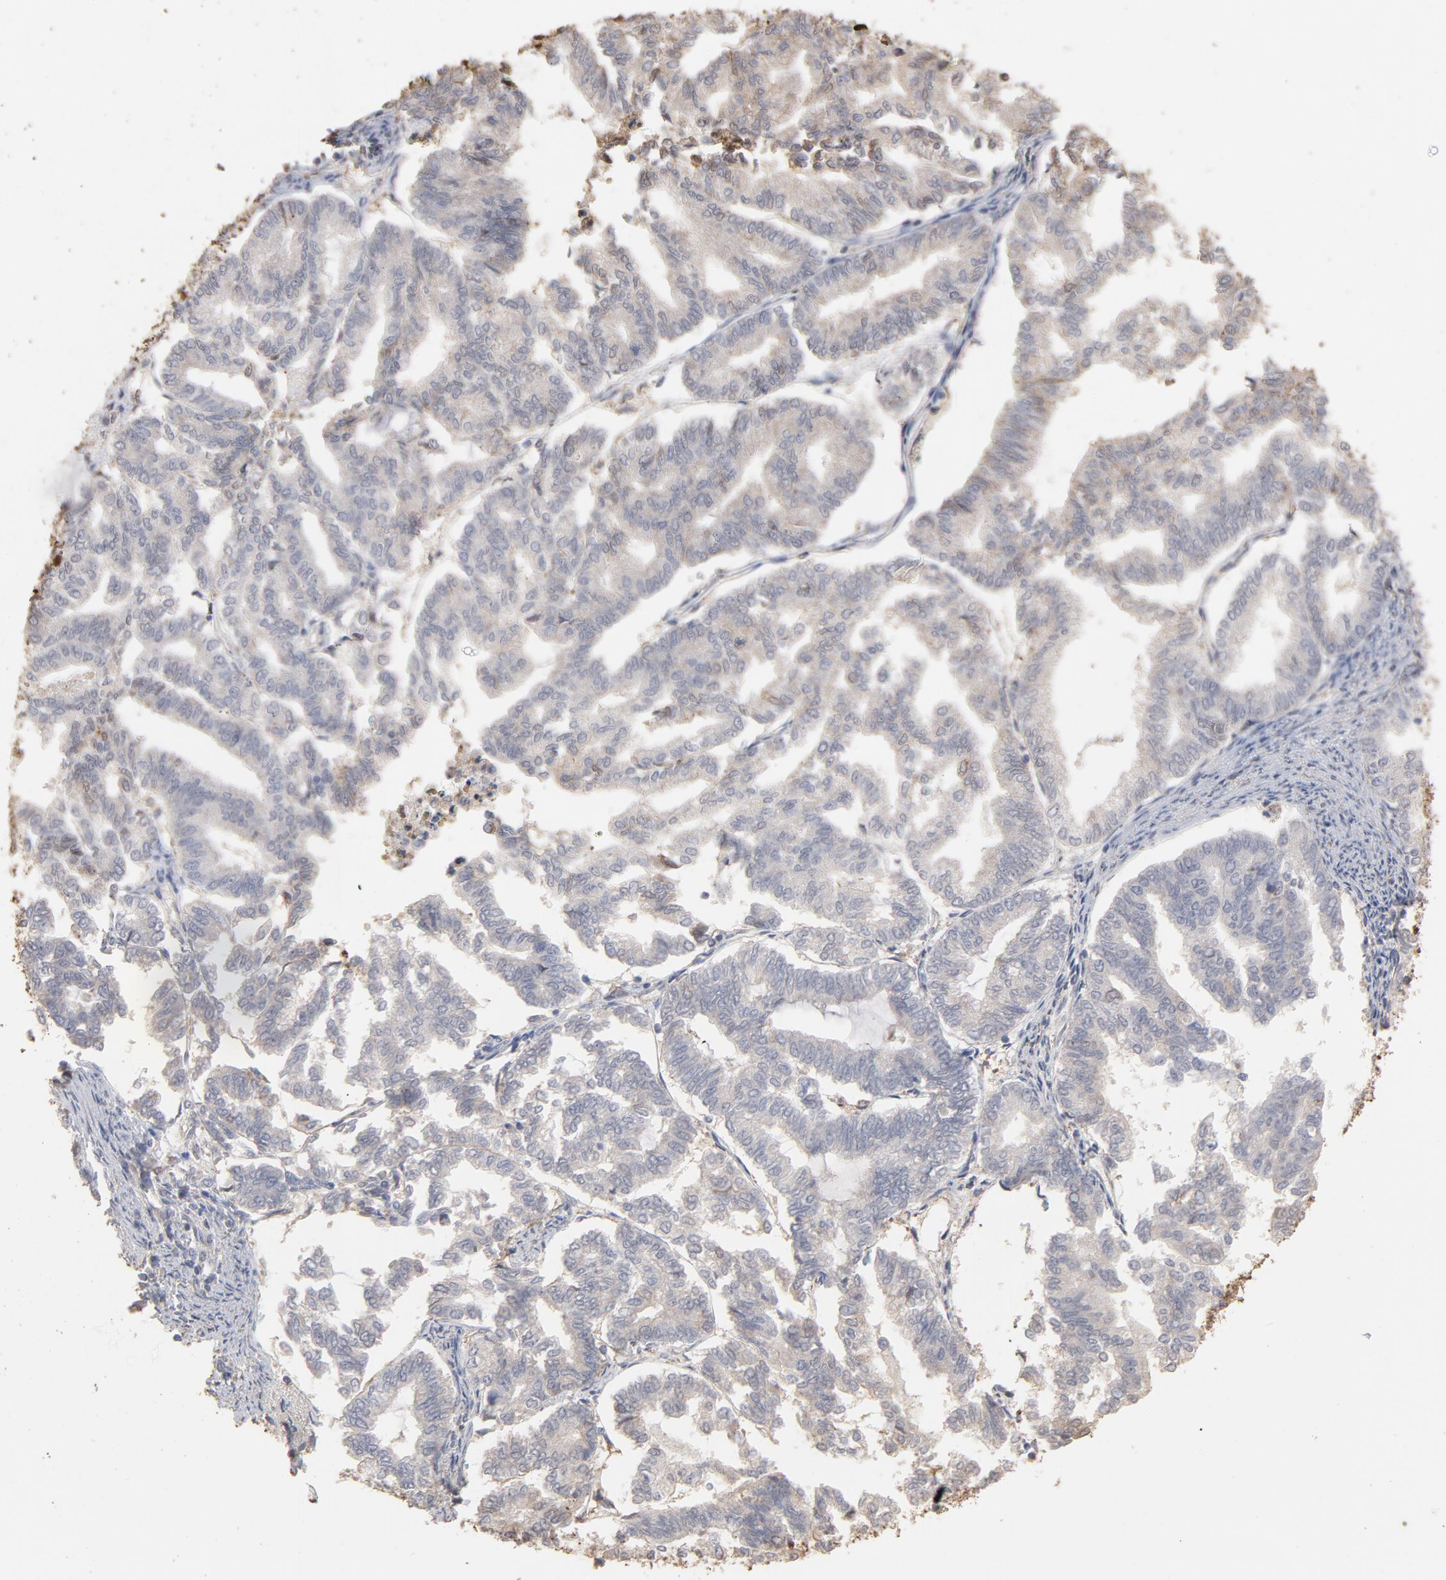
{"staining": {"intensity": "weak", "quantity": "25%-75%", "location": "cytoplasmic/membranous"}, "tissue": "endometrial cancer", "cell_type": "Tumor cells", "image_type": "cancer", "snomed": [{"axis": "morphology", "description": "Adenocarcinoma, NOS"}, {"axis": "topography", "description": "Endometrium"}], "caption": "An immunohistochemistry micrograph of neoplastic tissue is shown. Protein staining in brown highlights weak cytoplasmic/membranous positivity in endometrial cancer (adenocarcinoma) within tumor cells.", "gene": "PNMA1", "patient": {"sex": "female", "age": 79}}